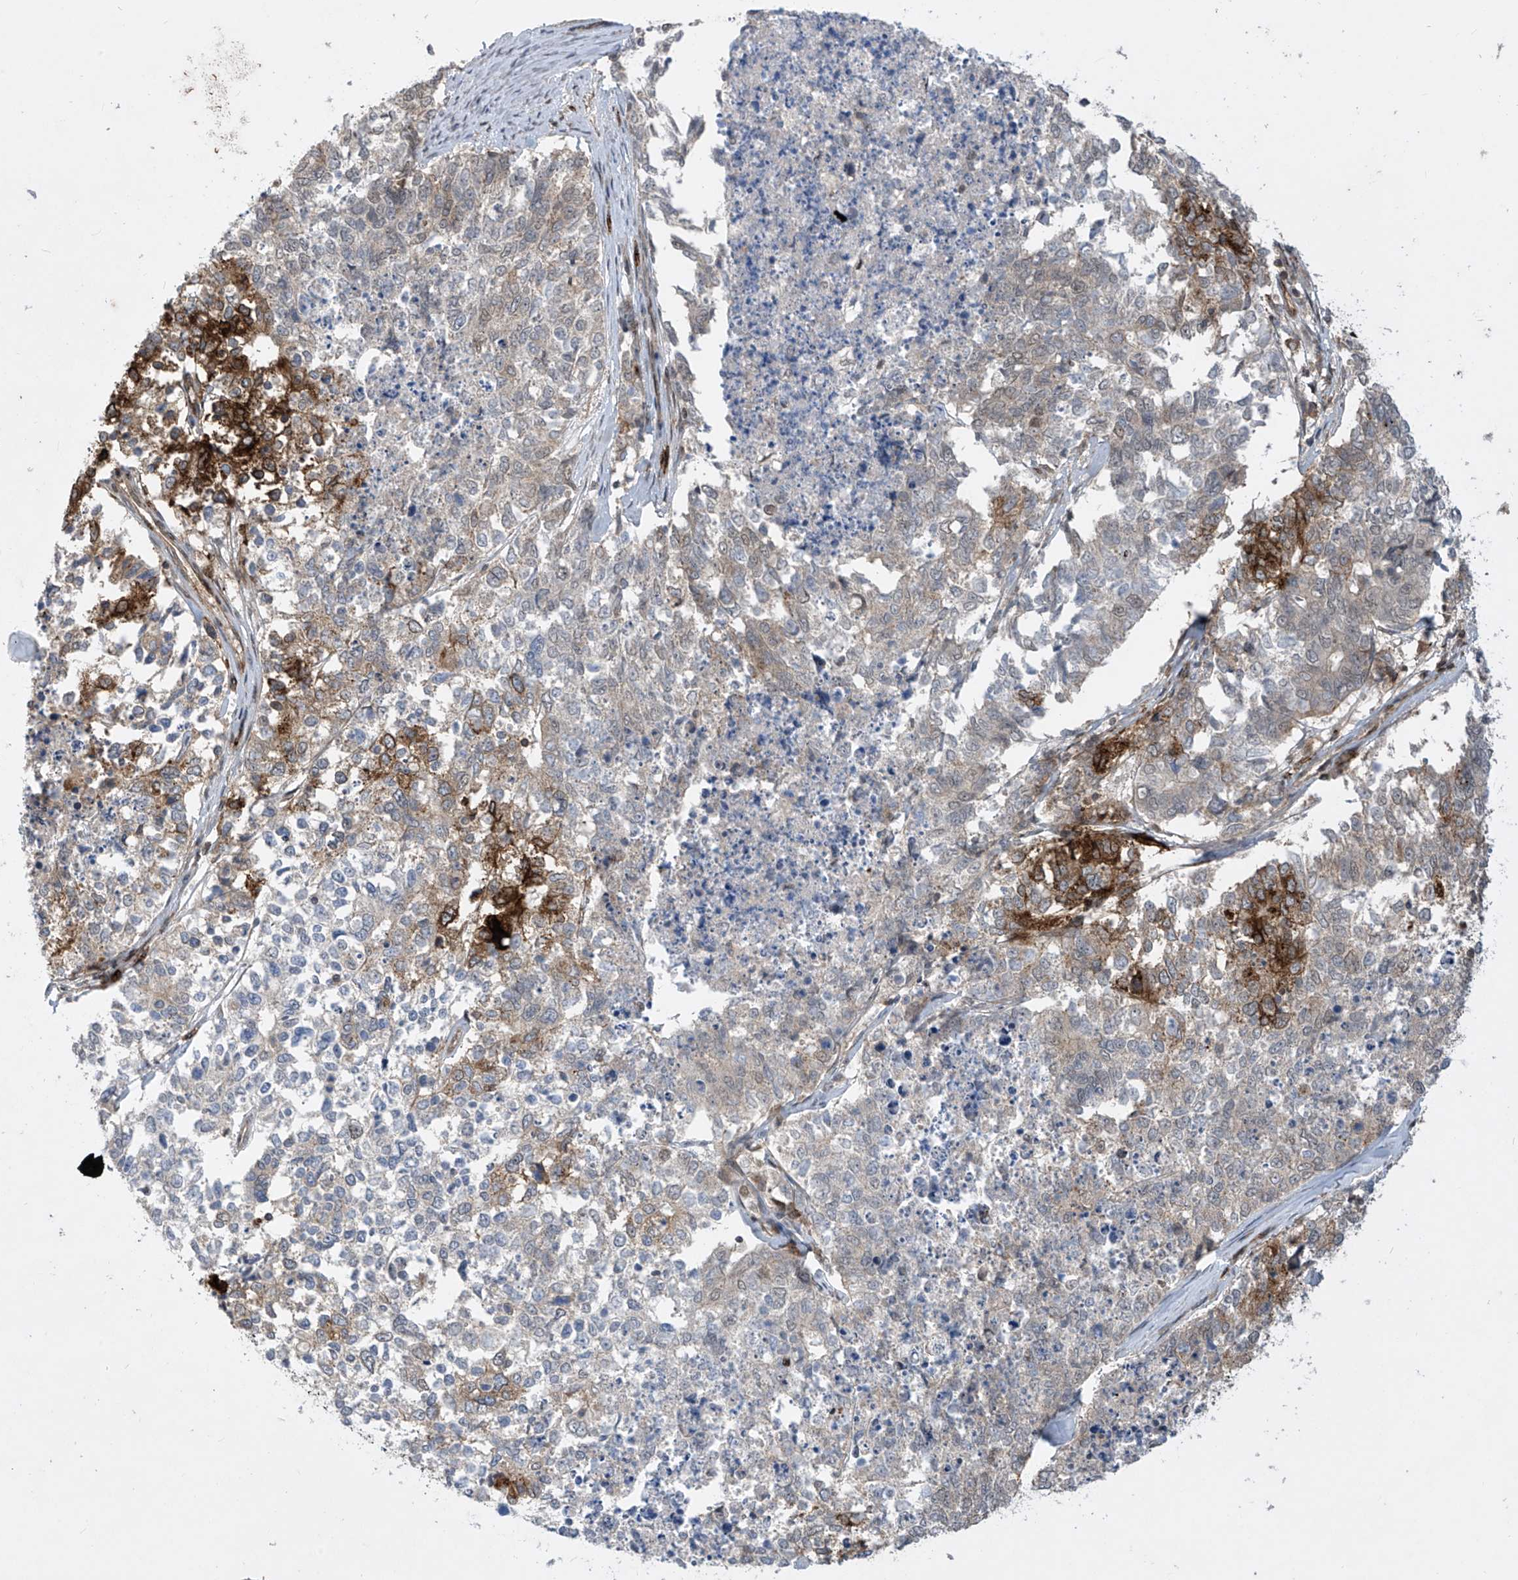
{"staining": {"intensity": "strong", "quantity": "<25%", "location": "cytoplasmic/membranous"}, "tissue": "cervical cancer", "cell_type": "Tumor cells", "image_type": "cancer", "snomed": [{"axis": "morphology", "description": "Squamous cell carcinoma, NOS"}, {"axis": "topography", "description": "Cervix"}], "caption": "Cervical cancer (squamous cell carcinoma) was stained to show a protein in brown. There is medium levels of strong cytoplasmic/membranous expression in approximately <25% of tumor cells.", "gene": "LAGE3", "patient": {"sex": "female", "age": 63}}